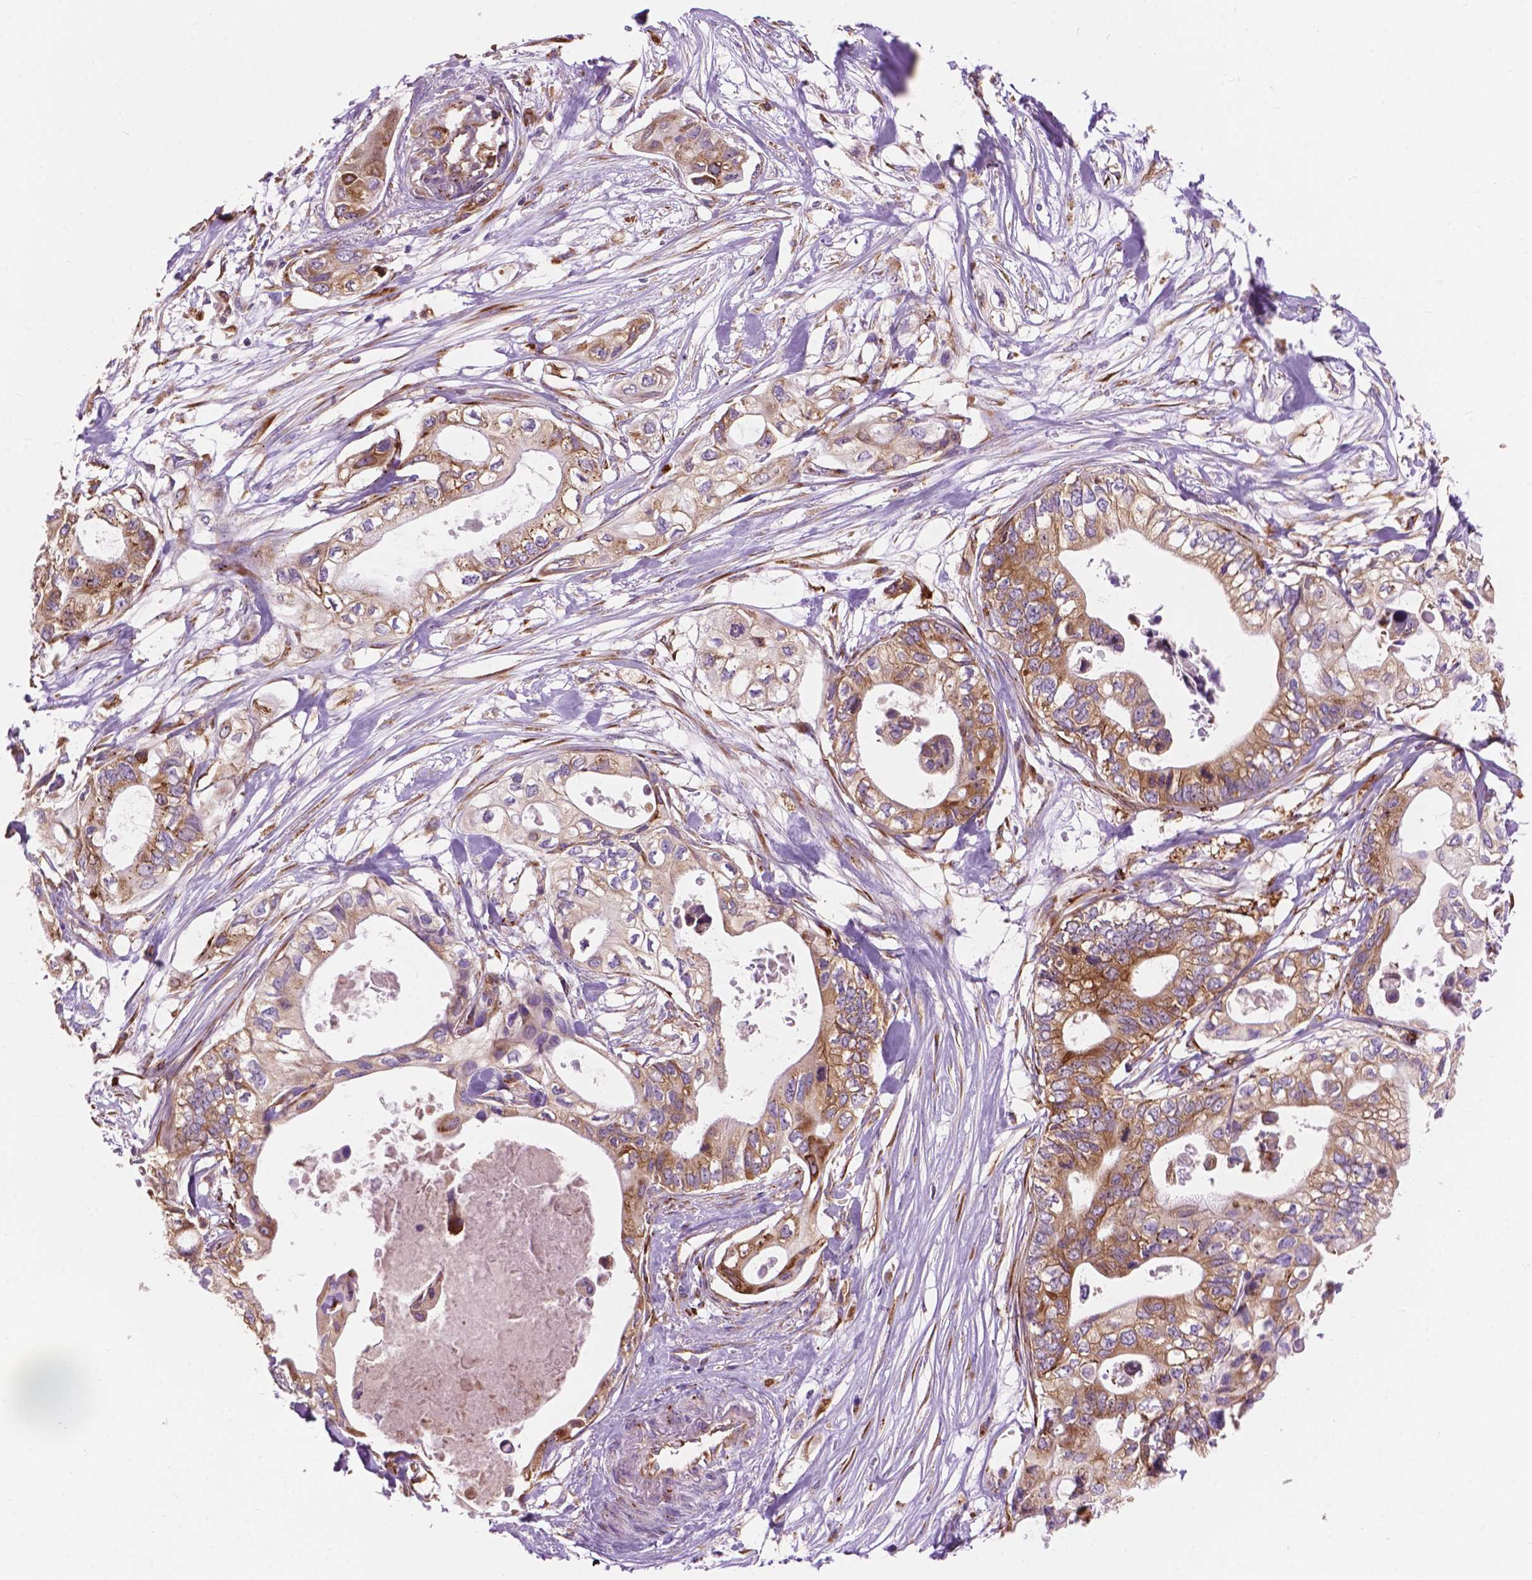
{"staining": {"intensity": "moderate", "quantity": ">75%", "location": "cytoplasmic/membranous"}, "tissue": "pancreatic cancer", "cell_type": "Tumor cells", "image_type": "cancer", "snomed": [{"axis": "morphology", "description": "Adenocarcinoma, NOS"}, {"axis": "topography", "description": "Pancreas"}], "caption": "A medium amount of moderate cytoplasmic/membranous staining is identified in approximately >75% of tumor cells in adenocarcinoma (pancreatic) tissue. The staining is performed using DAB brown chromogen to label protein expression. The nuclei are counter-stained blue using hematoxylin.", "gene": "RPL37A", "patient": {"sex": "female", "age": 63}}